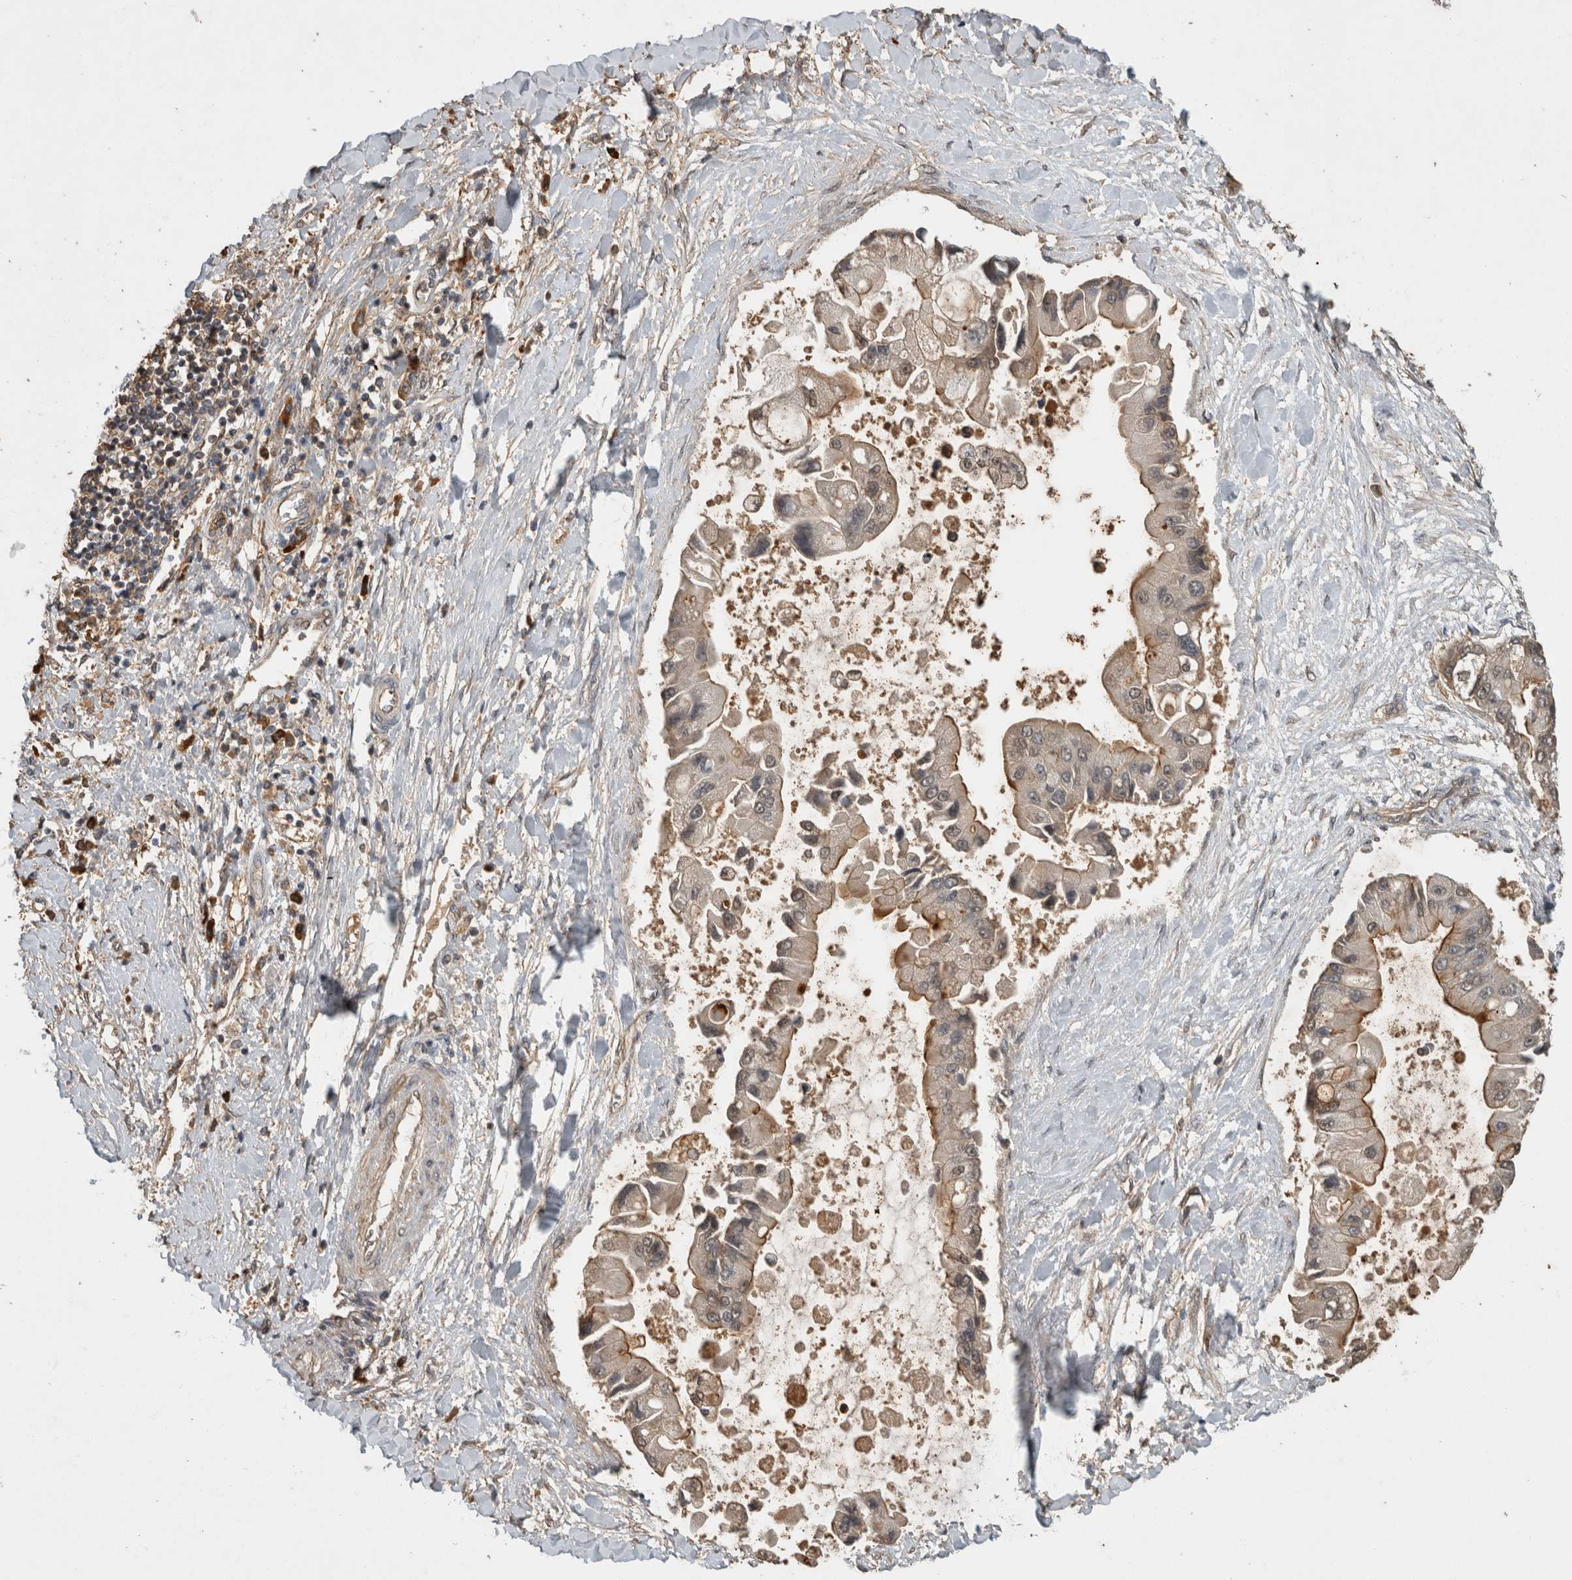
{"staining": {"intensity": "weak", "quantity": ">75%", "location": "cytoplasmic/membranous"}, "tissue": "liver cancer", "cell_type": "Tumor cells", "image_type": "cancer", "snomed": [{"axis": "morphology", "description": "Cholangiocarcinoma"}, {"axis": "topography", "description": "Liver"}], "caption": "An immunohistochemistry image of neoplastic tissue is shown. Protein staining in brown labels weak cytoplasmic/membranous positivity in liver cancer within tumor cells.", "gene": "RHPN1", "patient": {"sex": "male", "age": 50}}